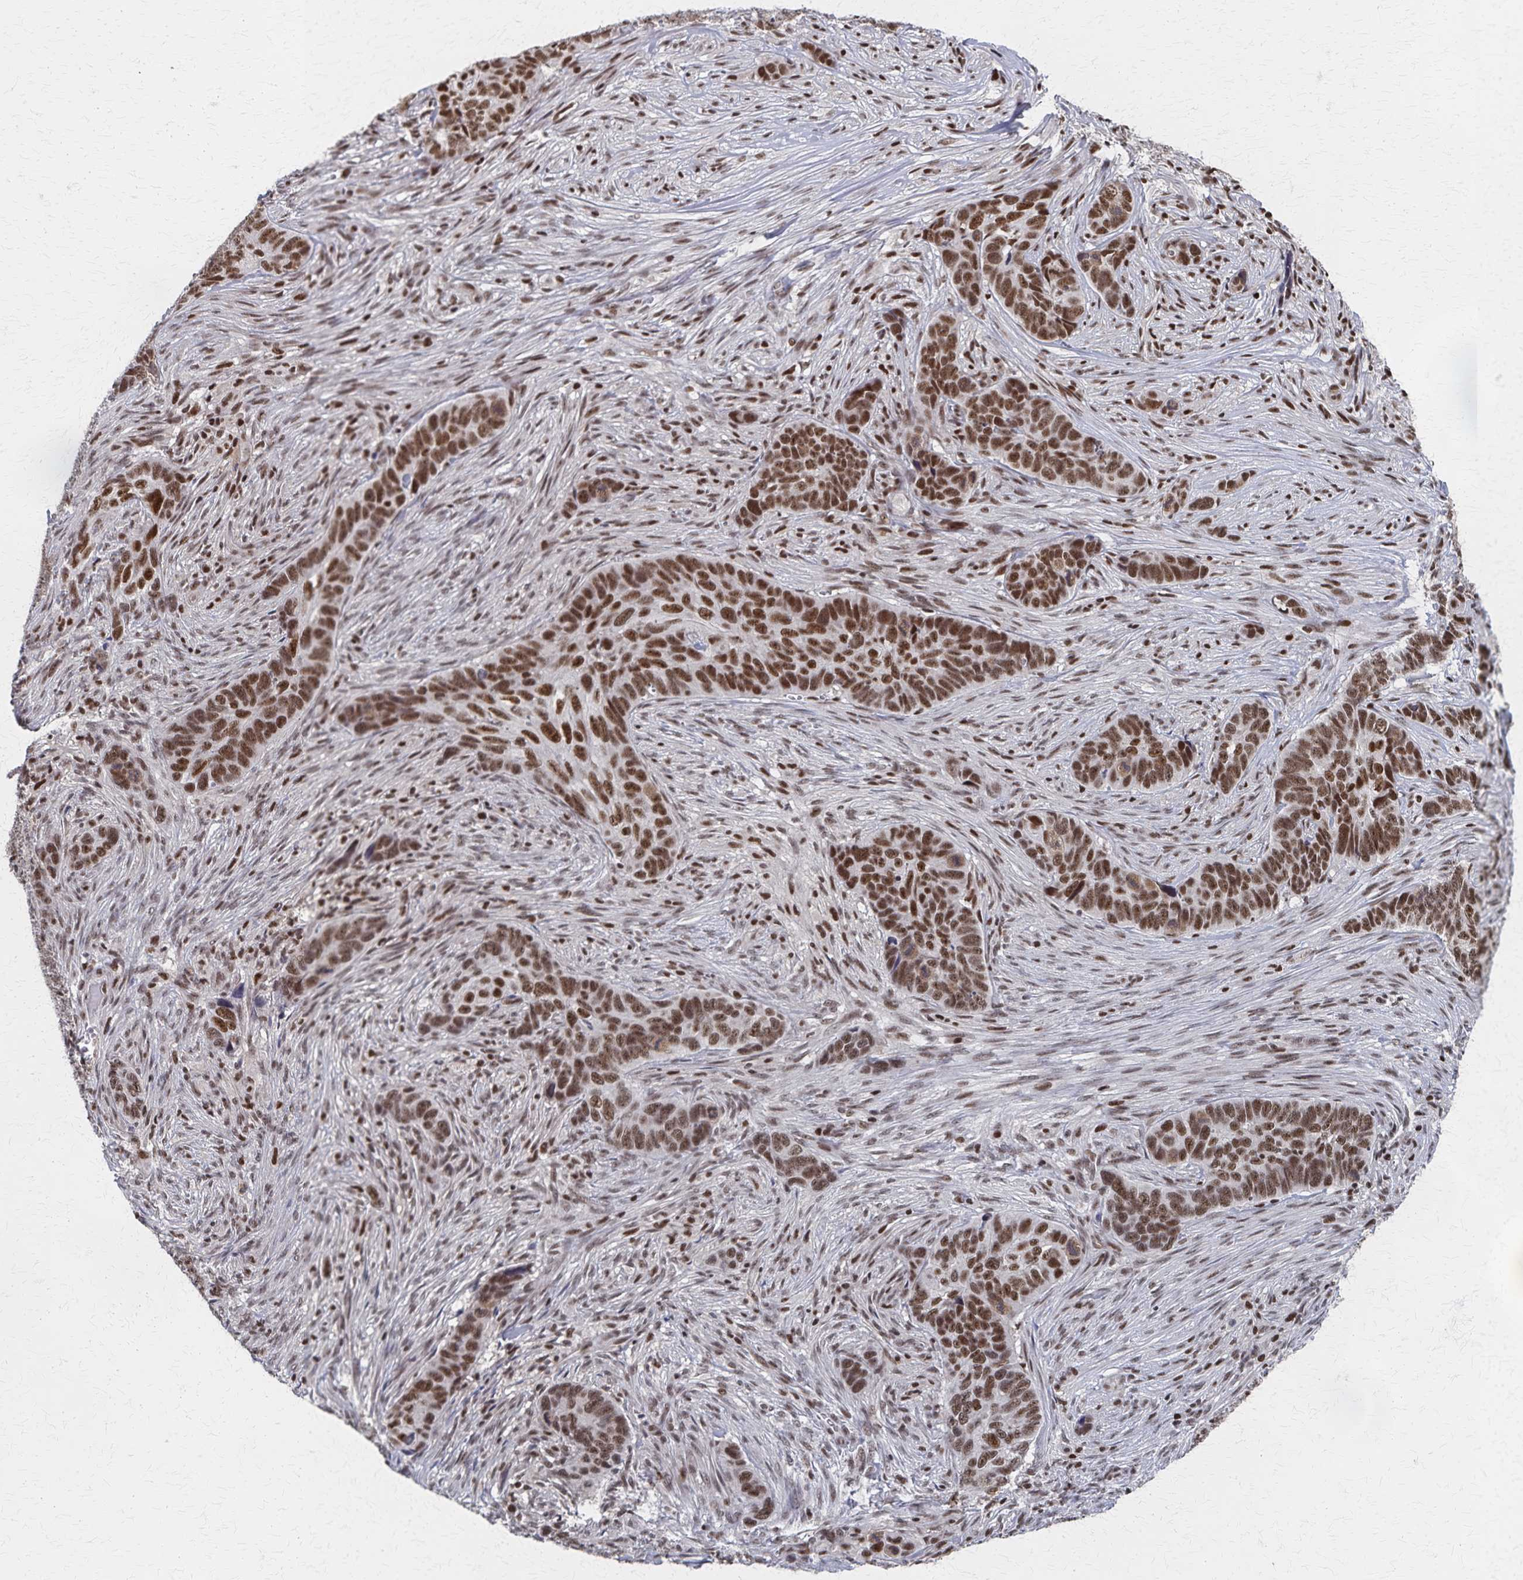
{"staining": {"intensity": "moderate", "quantity": ">75%", "location": "nuclear"}, "tissue": "skin cancer", "cell_type": "Tumor cells", "image_type": "cancer", "snomed": [{"axis": "morphology", "description": "Basal cell carcinoma"}, {"axis": "topography", "description": "Skin"}], "caption": "This photomicrograph reveals IHC staining of human skin cancer (basal cell carcinoma), with medium moderate nuclear staining in approximately >75% of tumor cells.", "gene": "GTF2B", "patient": {"sex": "female", "age": 82}}